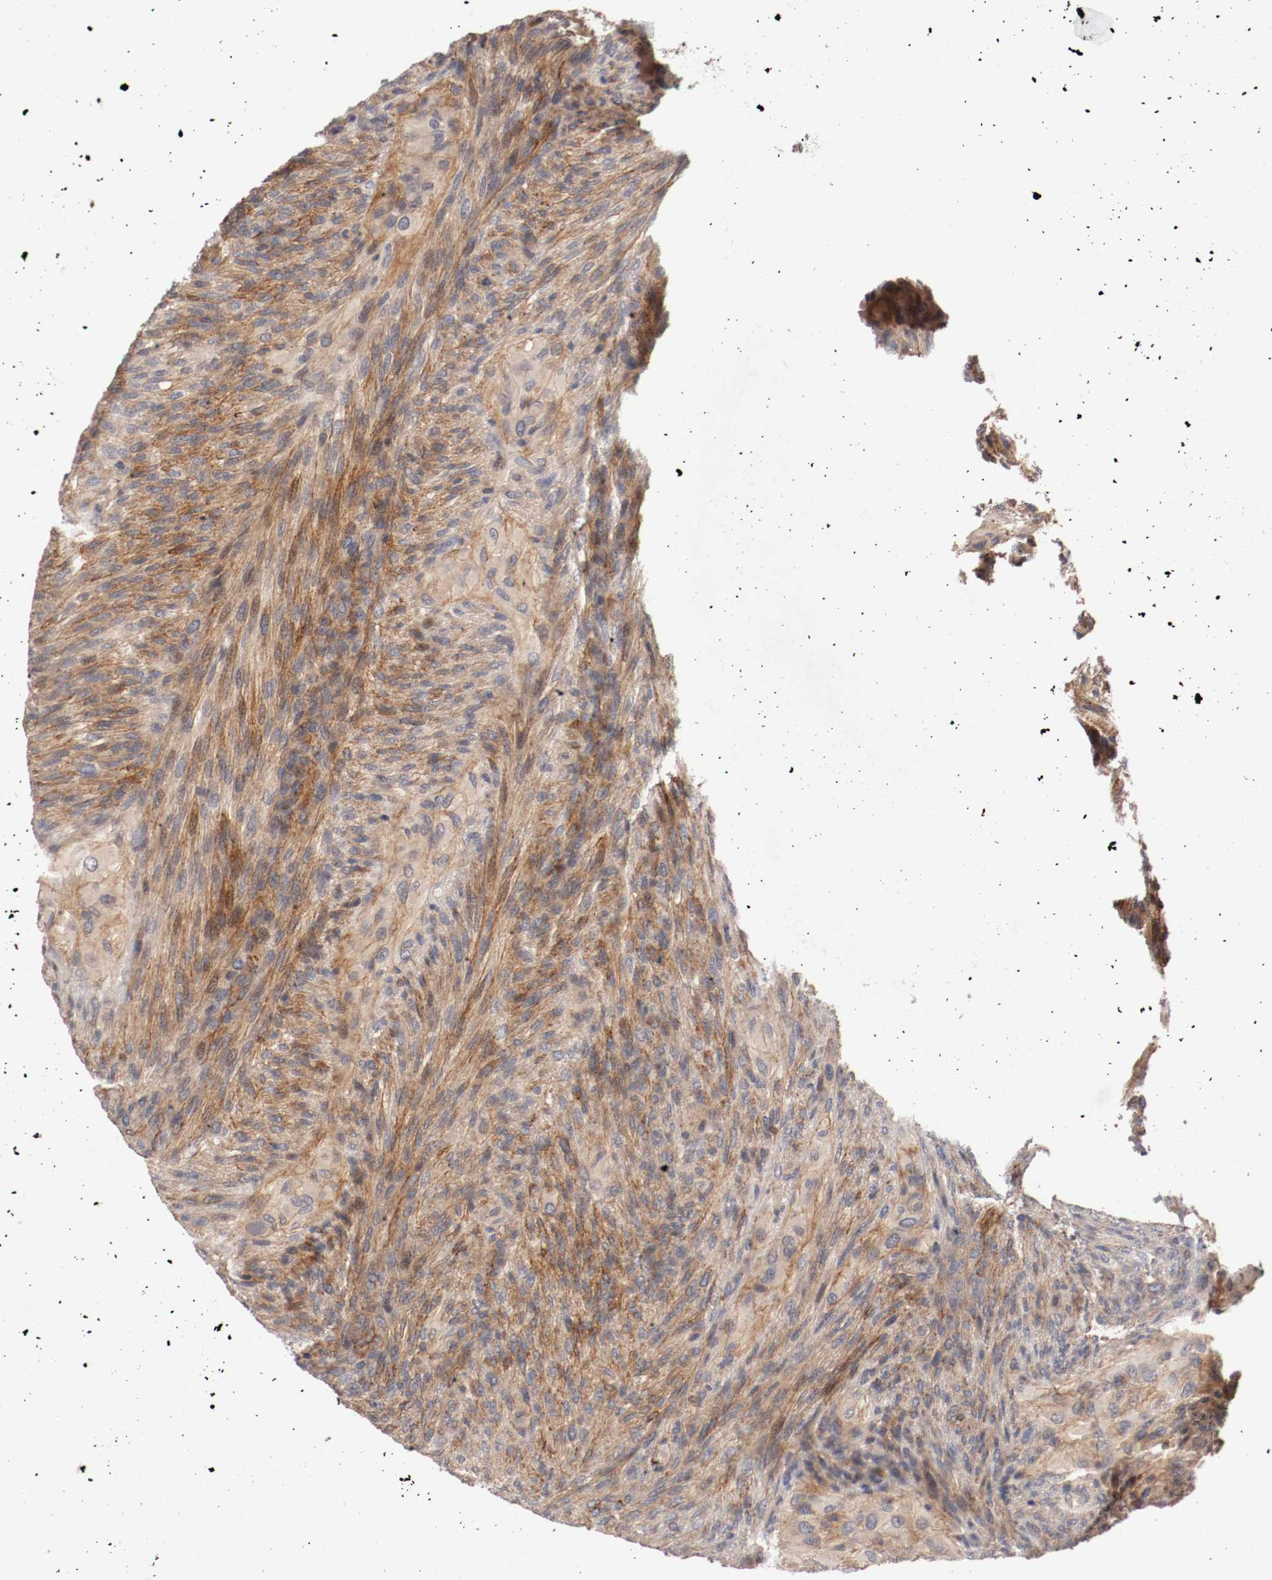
{"staining": {"intensity": "moderate", "quantity": ">75%", "location": "cytoplasmic/membranous"}, "tissue": "glioma", "cell_type": "Tumor cells", "image_type": "cancer", "snomed": [{"axis": "morphology", "description": "Glioma, malignant, High grade"}, {"axis": "topography", "description": "Cerebral cortex"}], "caption": "Human glioma stained for a protein (brown) reveals moderate cytoplasmic/membranous positive positivity in about >75% of tumor cells.", "gene": "TYK2", "patient": {"sex": "female", "age": 55}}